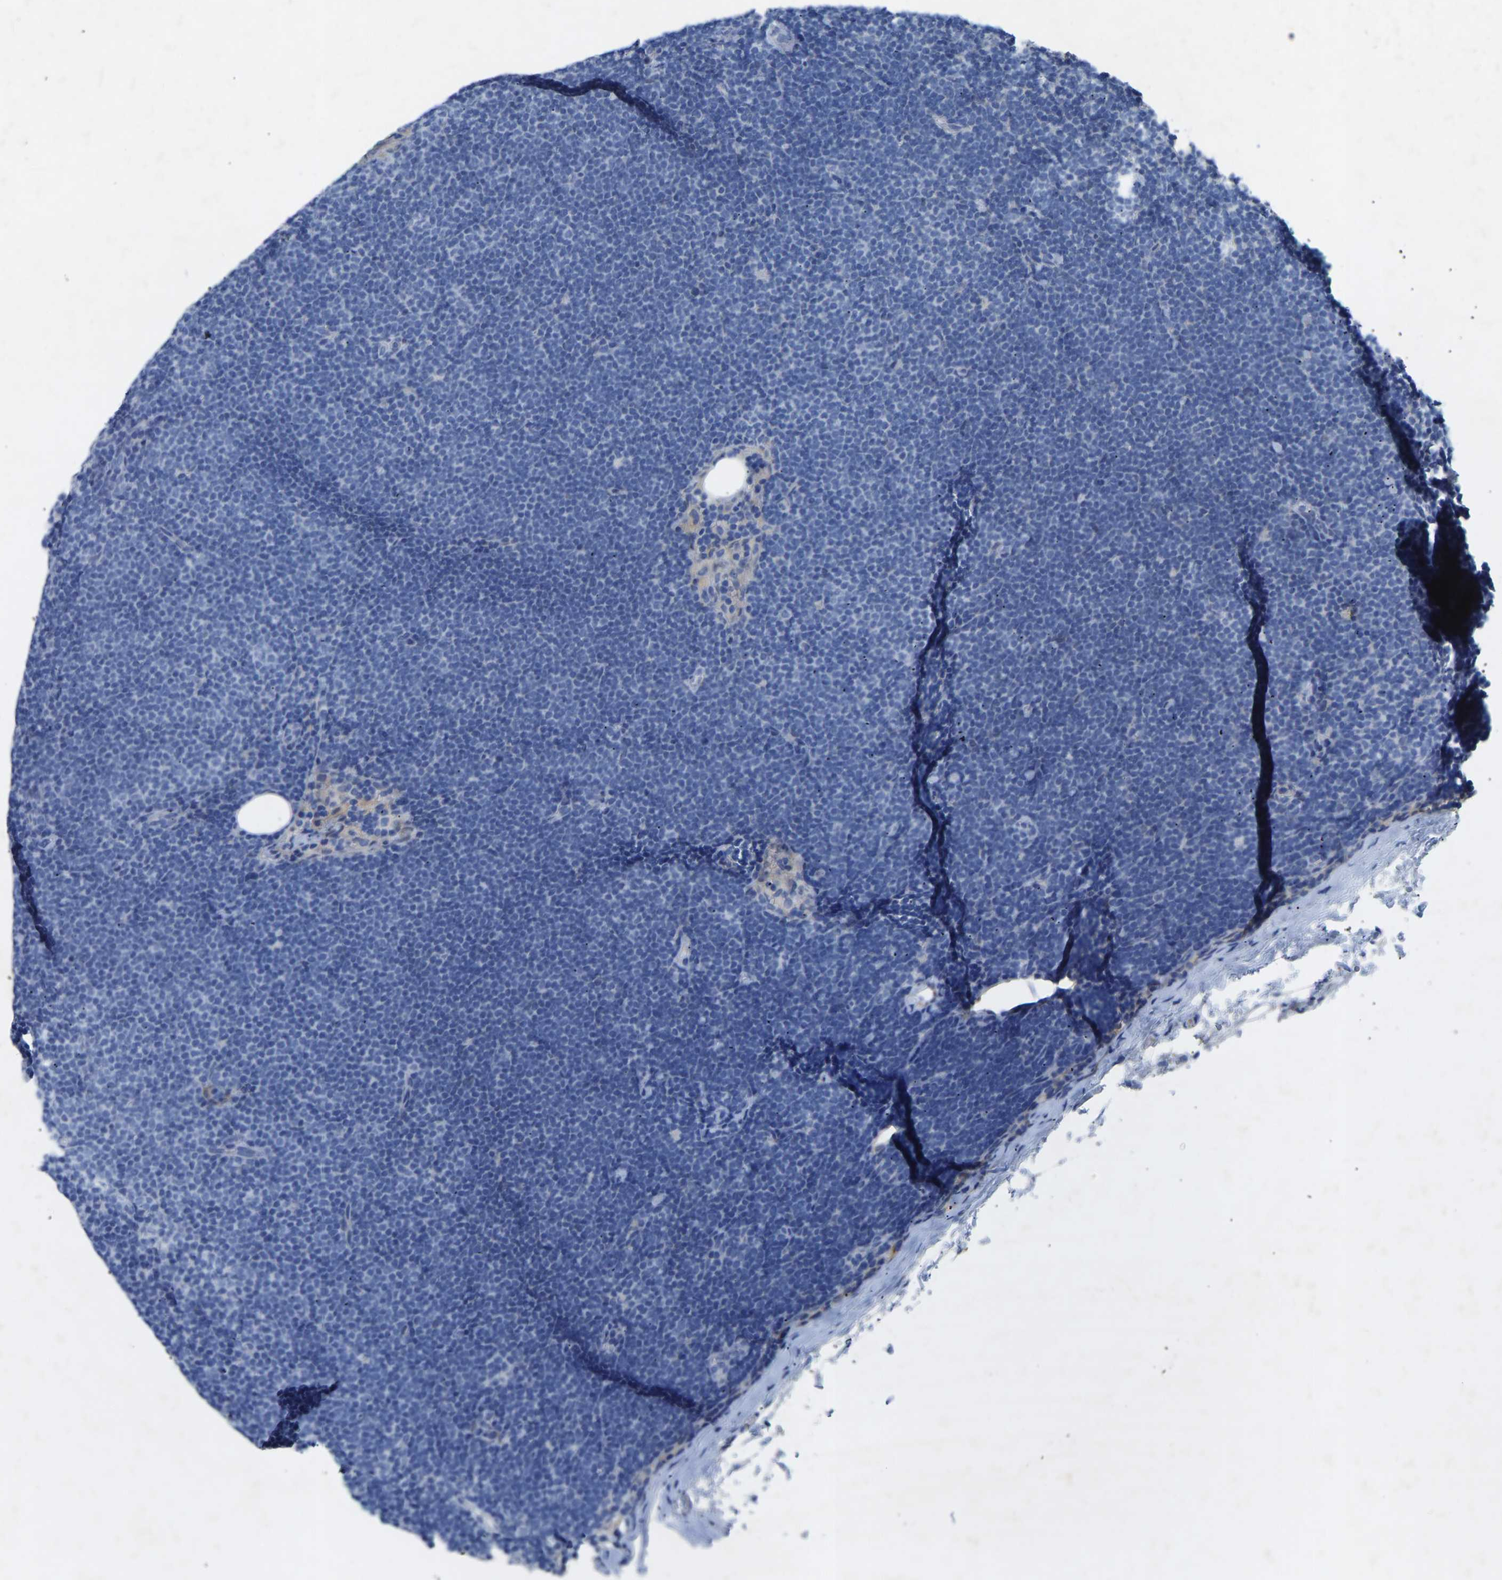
{"staining": {"intensity": "negative", "quantity": "none", "location": "none"}, "tissue": "lymphoma", "cell_type": "Tumor cells", "image_type": "cancer", "snomed": [{"axis": "morphology", "description": "Malignant lymphoma, non-Hodgkin's type, Low grade"}, {"axis": "topography", "description": "Lymph node"}], "caption": "This is a image of immunohistochemistry (IHC) staining of lymphoma, which shows no positivity in tumor cells.", "gene": "RBP1", "patient": {"sex": "female", "age": 53}}